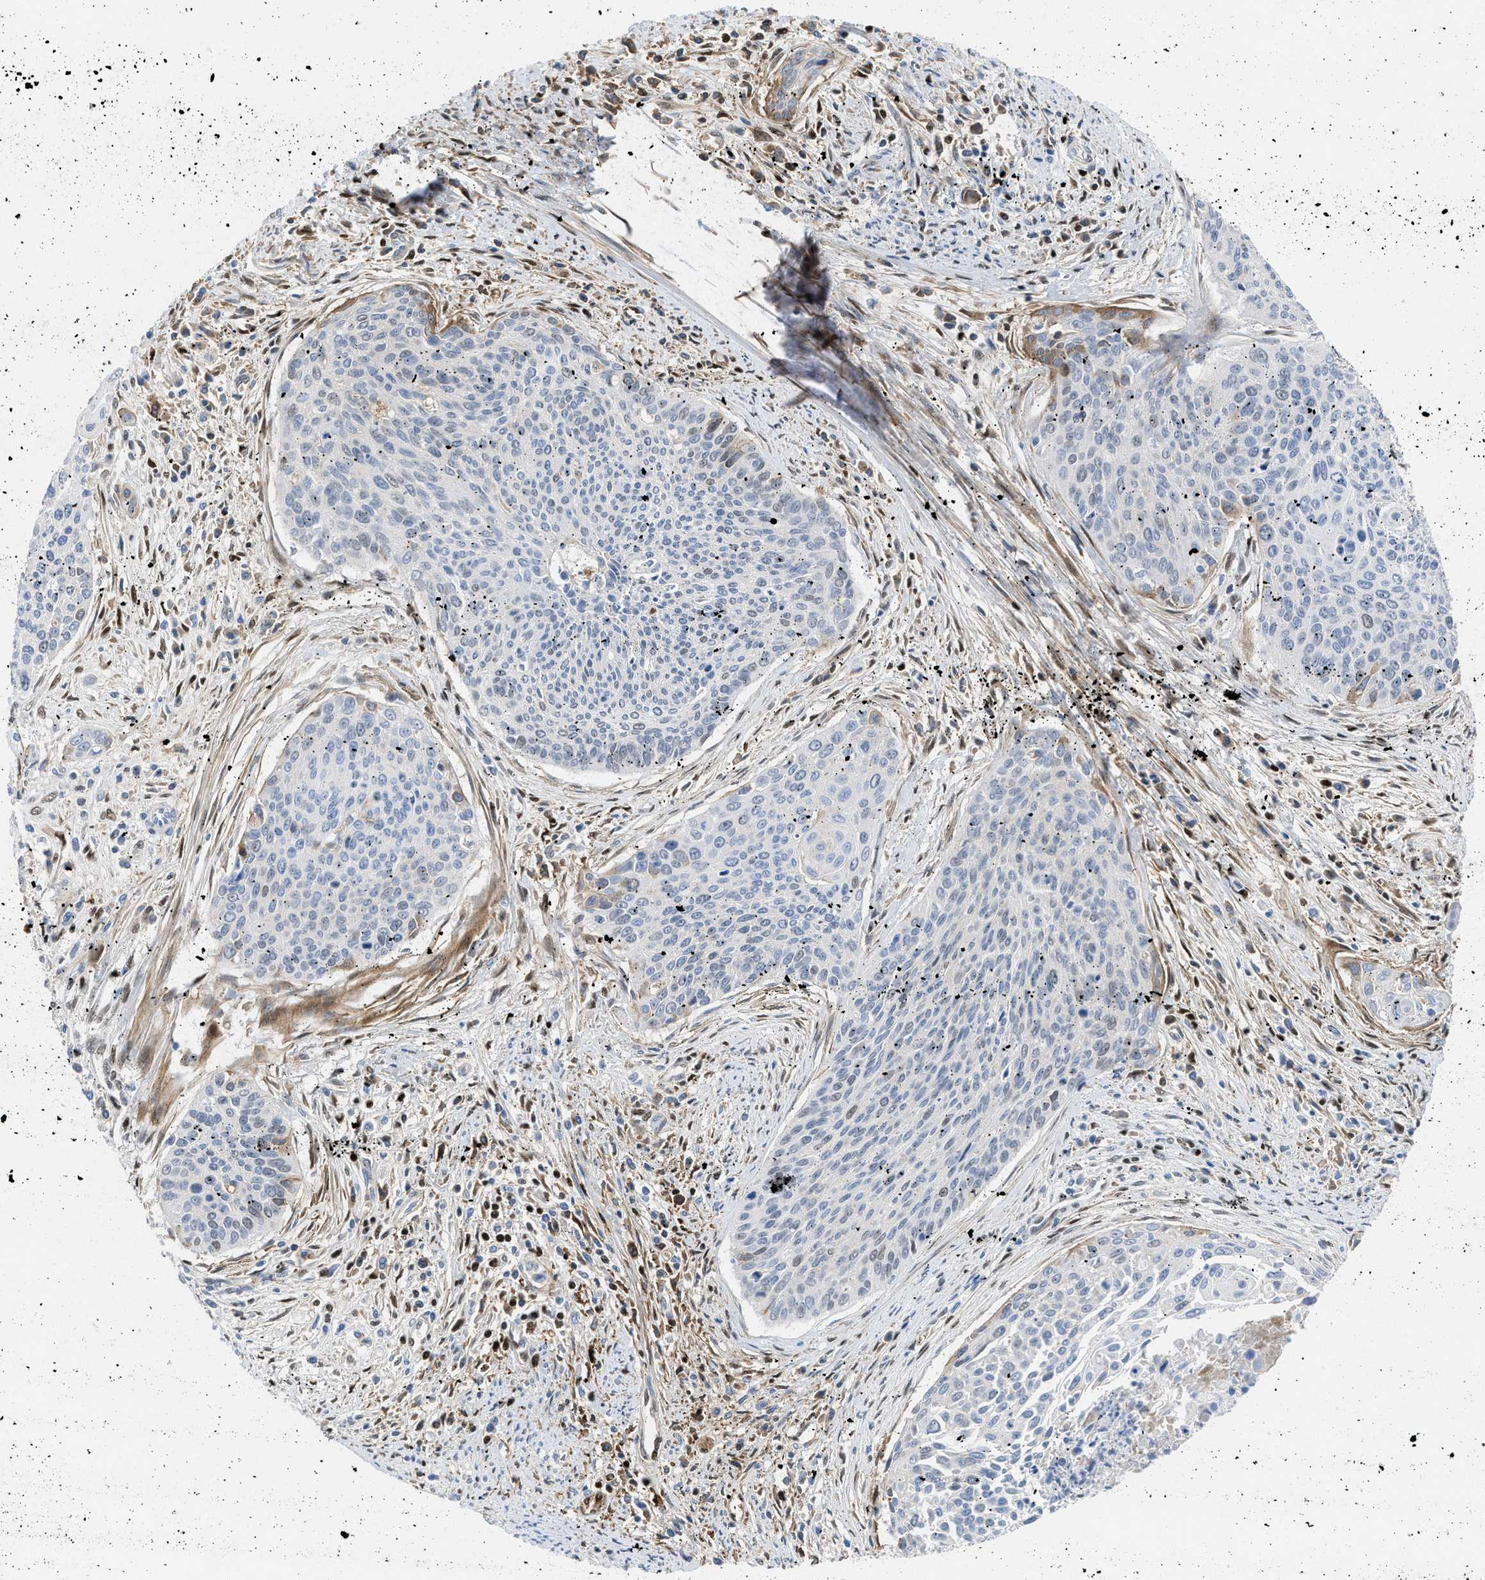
{"staining": {"intensity": "weak", "quantity": "<25%", "location": "cytoplasmic/membranous,nuclear"}, "tissue": "cervical cancer", "cell_type": "Tumor cells", "image_type": "cancer", "snomed": [{"axis": "morphology", "description": "Squamous cell carcinoma, NOS"}, {"axis": "topography", "description": "Cervix"}], "caption": "A high-resolution image shows immunohistochemistry staining of squamous cell carcinoma (cervical), which shows no significant staining in tumor cells. The staining is performed using DAB brown chromogen with nuclei counter-stained in using hematoxylin.", "gene": "LEF1", "patient": {"sex": "female", "age": 55}}